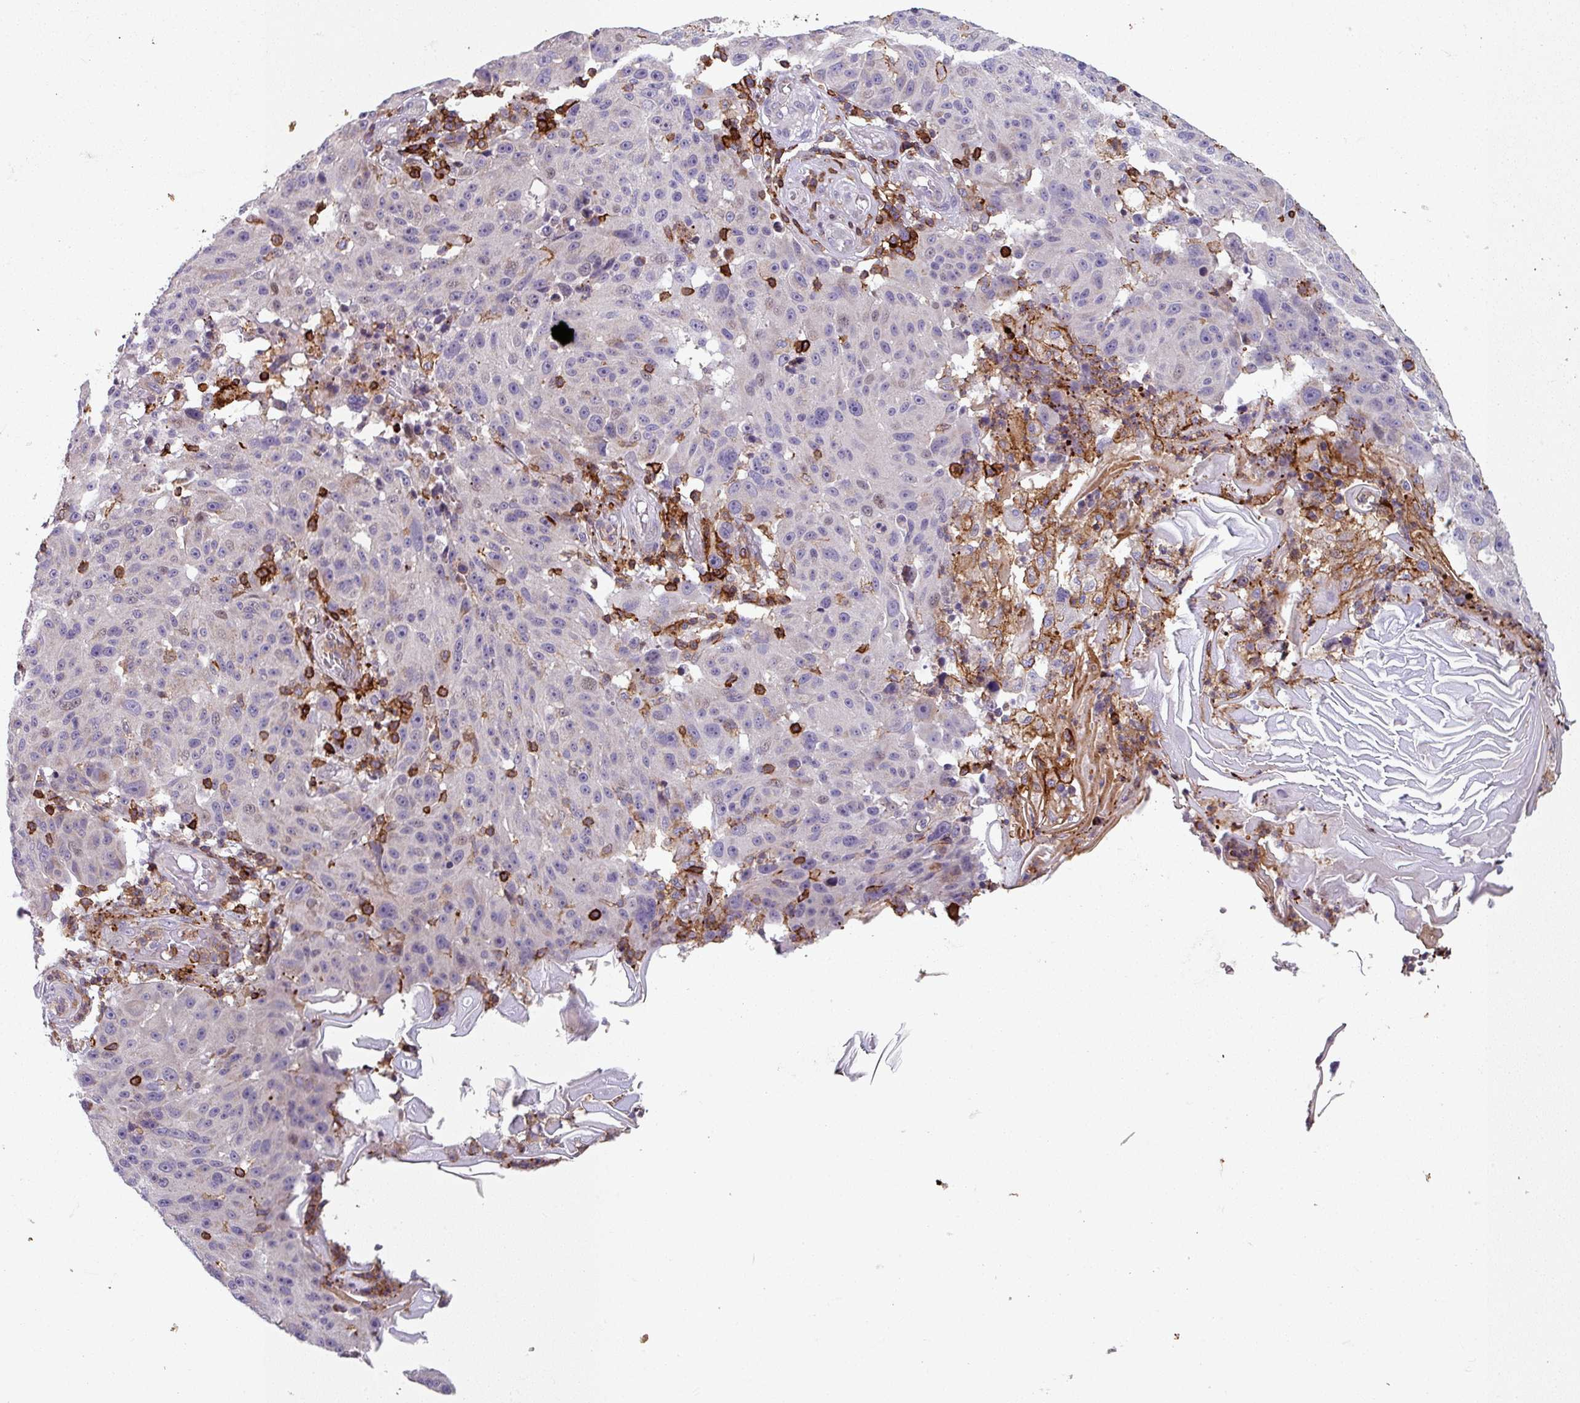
{"staining": {"intensity": "negative", "quantity": "none", "location": "none"}, "tissue": "melanoma", "cell_type": "Tumor cells", "image_type": "cancer", "snomed": [{"axis": "morphology", "description": "Malignant melanoma, NOS"}, {"axis": "topography", "description": "Skin"}], "caption": "The histopathology image displays no significant staining in tumor cells of malignant melanoma.", "gene": "NEDD9", "patient": {"sex": "male", "age": 53}}